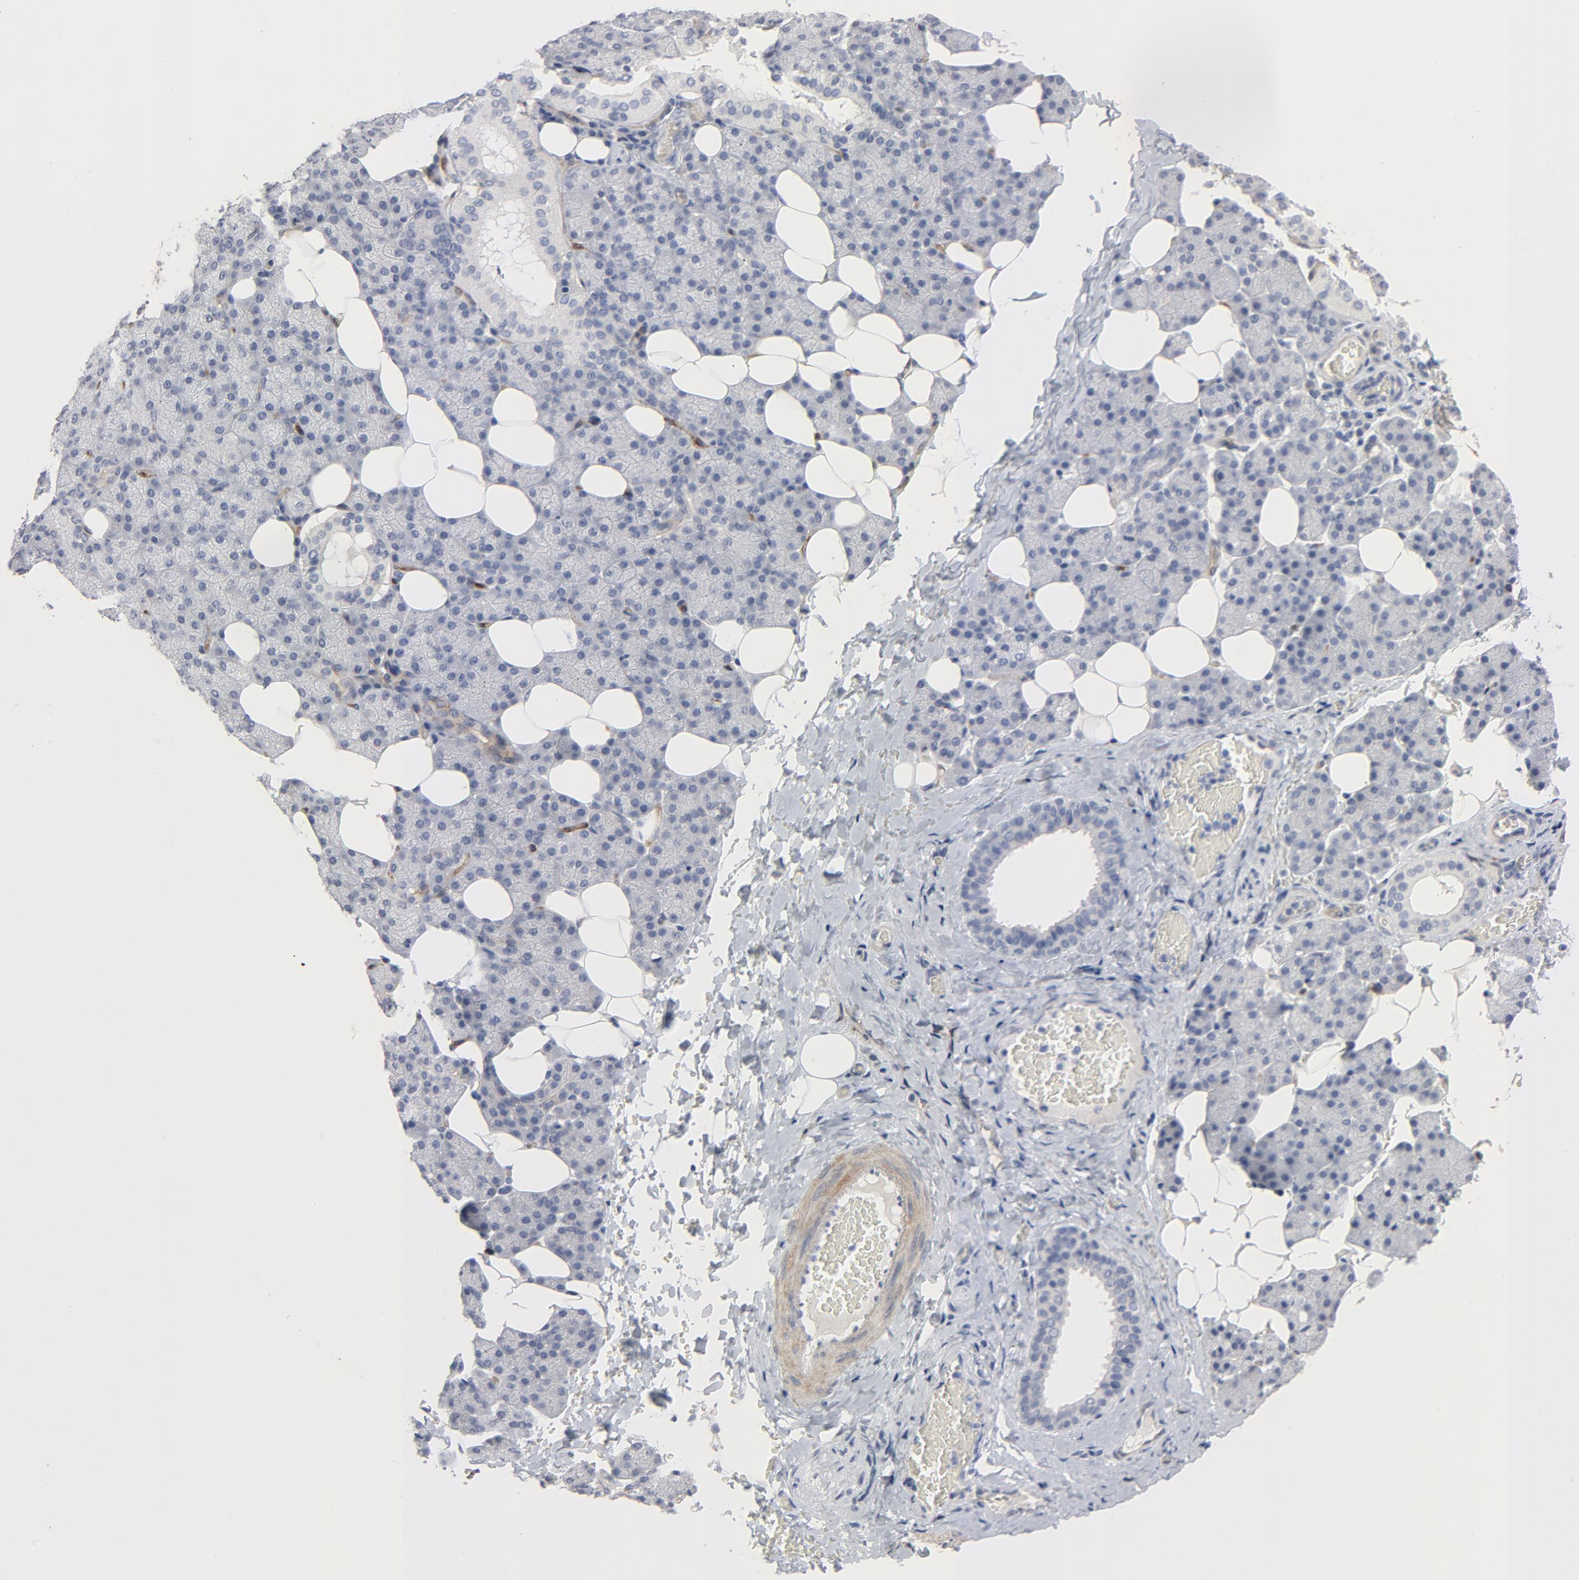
{"staining": {"intensity": "negative", "quantity": "none", "location": "none"}, "tissue": "salivary gland", "cell_type": "Glandular cells", "image_type": "normal", "snomed": [{"axis": "morphology", "description": "Normal tissue, NOS"}, {"axis": "topography", "description": "Lymph node"}, {"axis": "topography", "description": "Salivary gland"}], "caption": "Immunohistochemistry of normal salivary gland displays no expression in glandular cells. (DAB IHC with hematoxylin counter stain).", "gene": "KDR", "patient": {"sex": "male", "age": 8}}